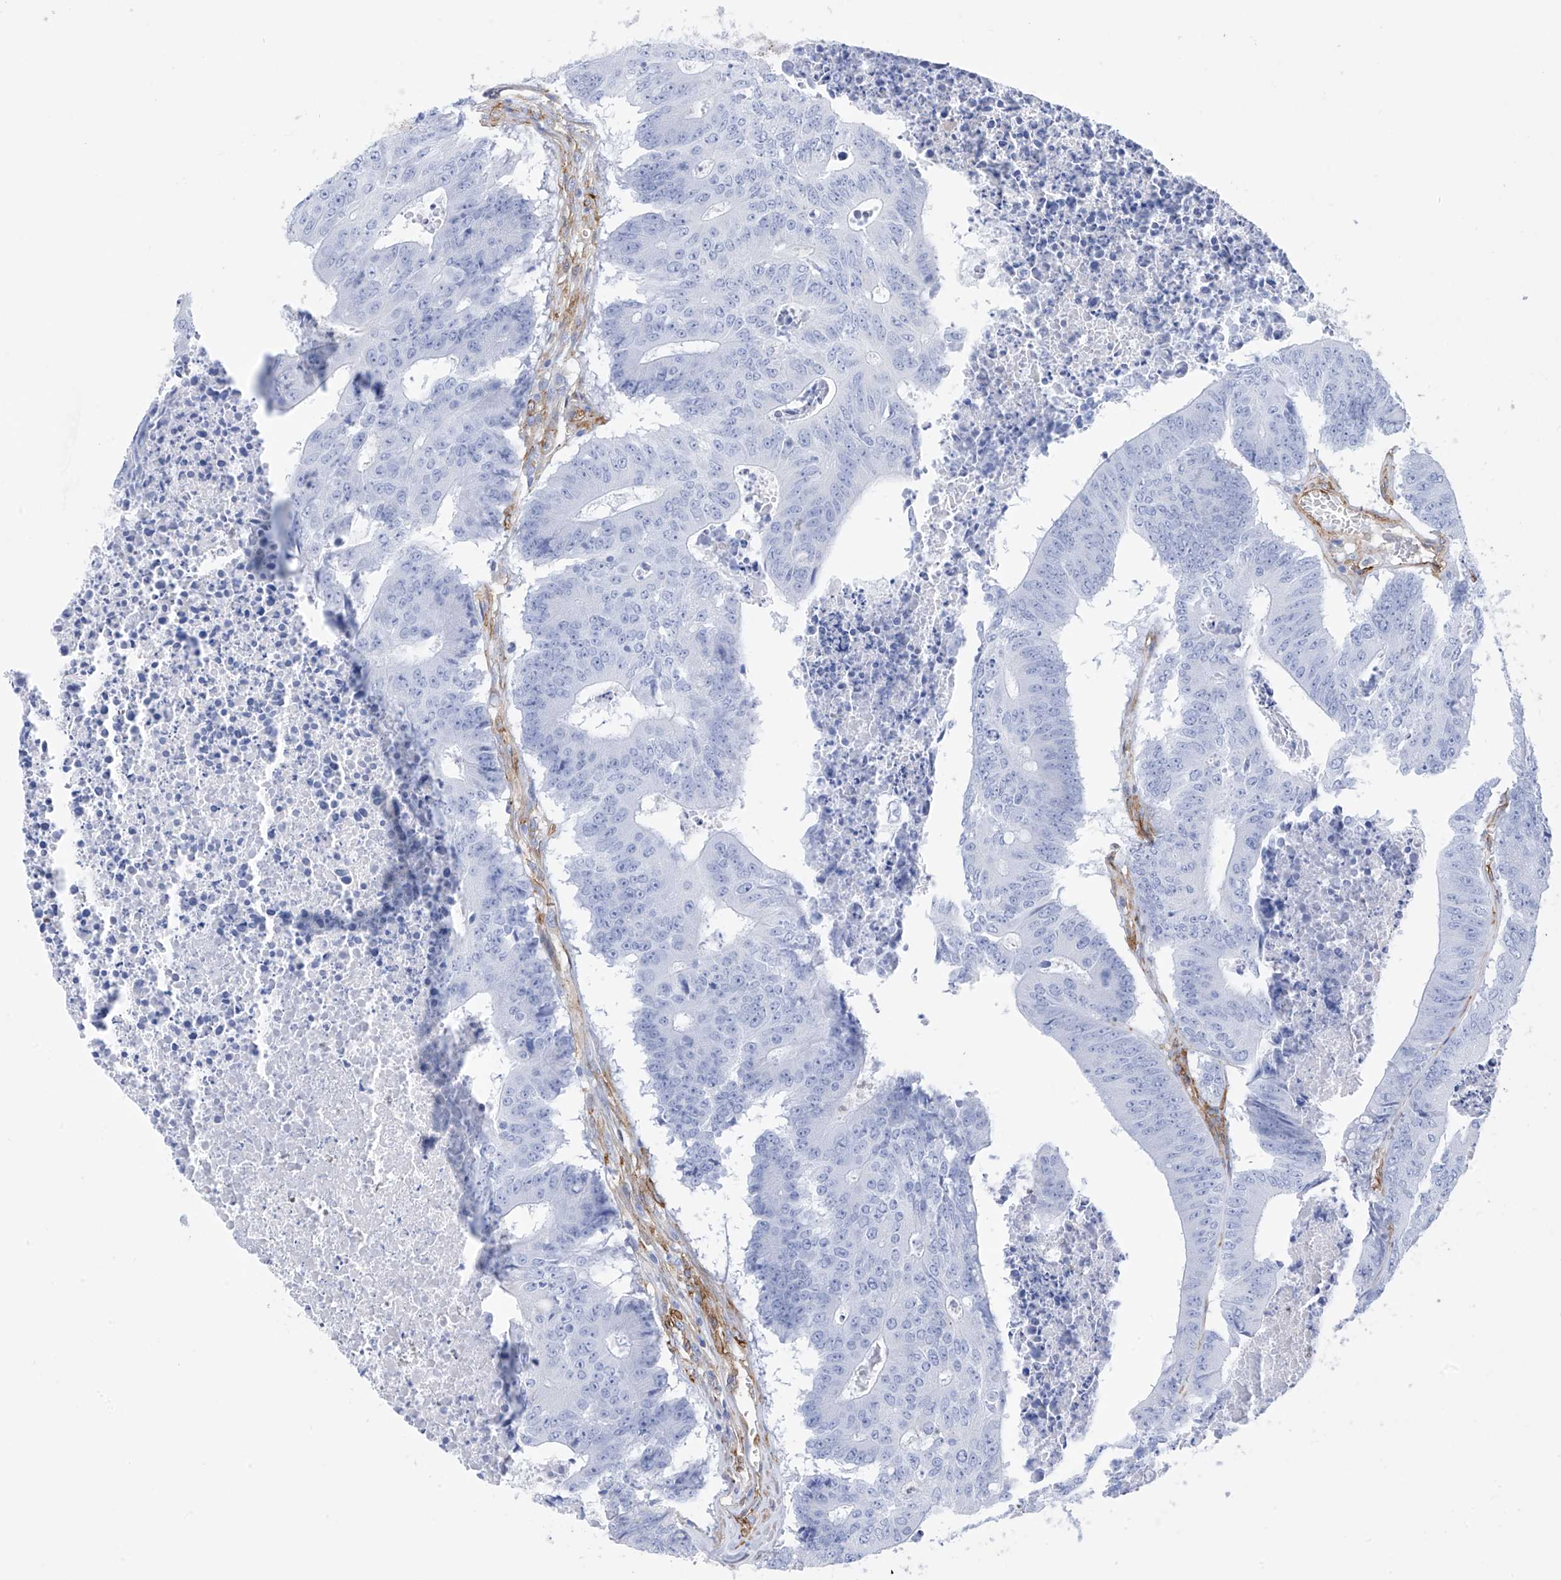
{"staining": {"intensity": "negative", "quantity": "none", "location": "none"}, "tissue": "colorectal cancer", "cell_type": "Tumor cells", "image_type": "cancer", "snomed": [{"axis": "morphology", "description": "Adenocarcinoma, NOS"}, {"axis": "topography", "description": "Colon"}], "caption": "This is an immunohistochemistry (IHC) histopathology image of human colorectal cancer (adenocarcinoma). There is no expression in tumor cells.", "gene": "UBTD1", "patient": {"sex": "male", "age": 87}}